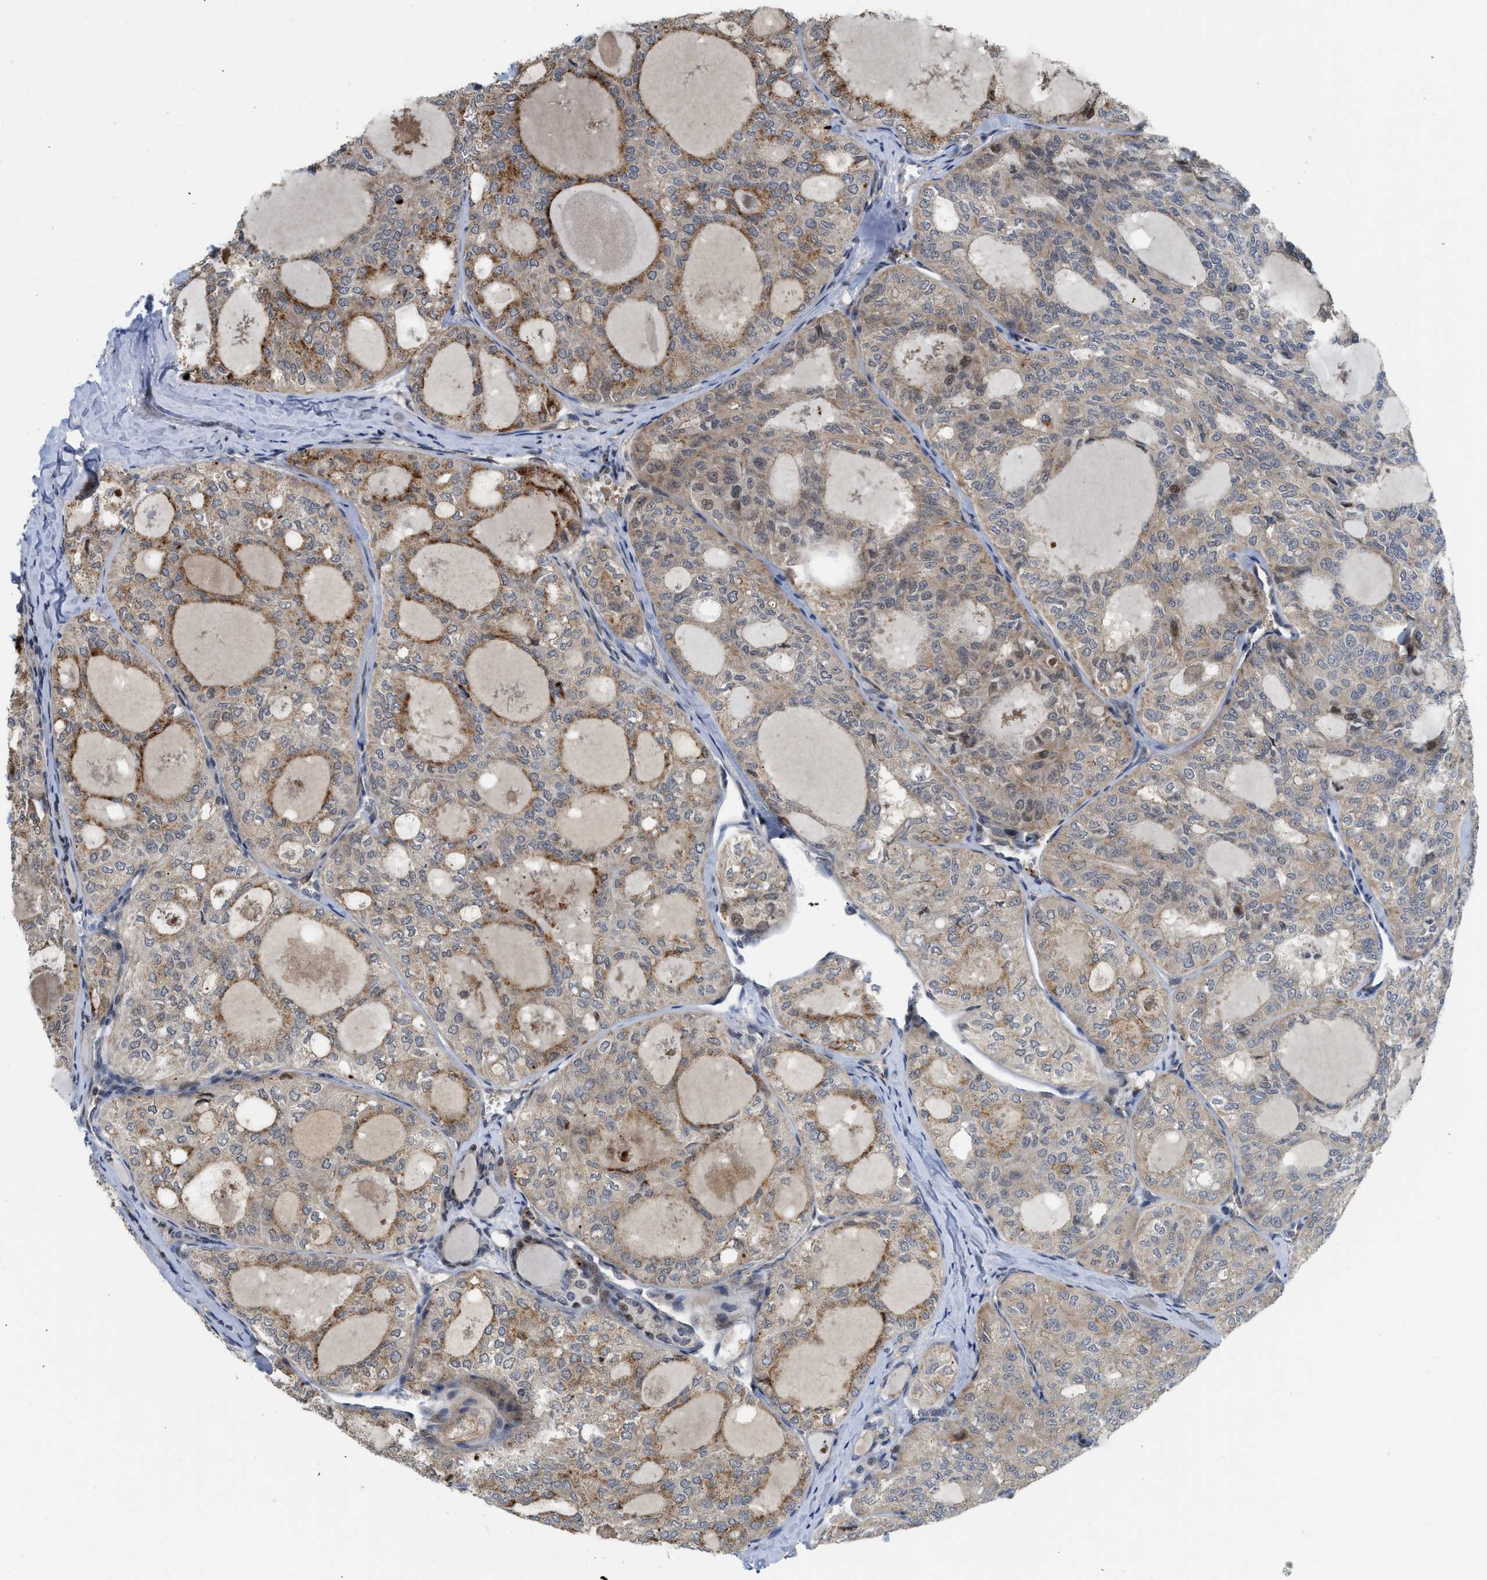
{"staining": {"intensity": "moderate", "quantity": "25%-75%", "location": "cytoplasmic/membranous,nuclear"}, "tissue": "thyroid cancer", "cell_type": "Tumor cells", "image_type": "cancer", "snomed": [{"axis": "morphology", "description": "Follicular adenoma carcinoma, NOS"}, {"axis": "topography", "description": "Thyroid gland"}], "caption": "Thyroid cancer (follicular adenoma carcinoma) stained for a protein (brown) demonstrates moderate cytoplasmic/membranous and nuclear positive positivity in approximately 25%-75% of tumor cells.", "gene": "DNAJC28", "patient": {"sex": "male", "age": 75}}